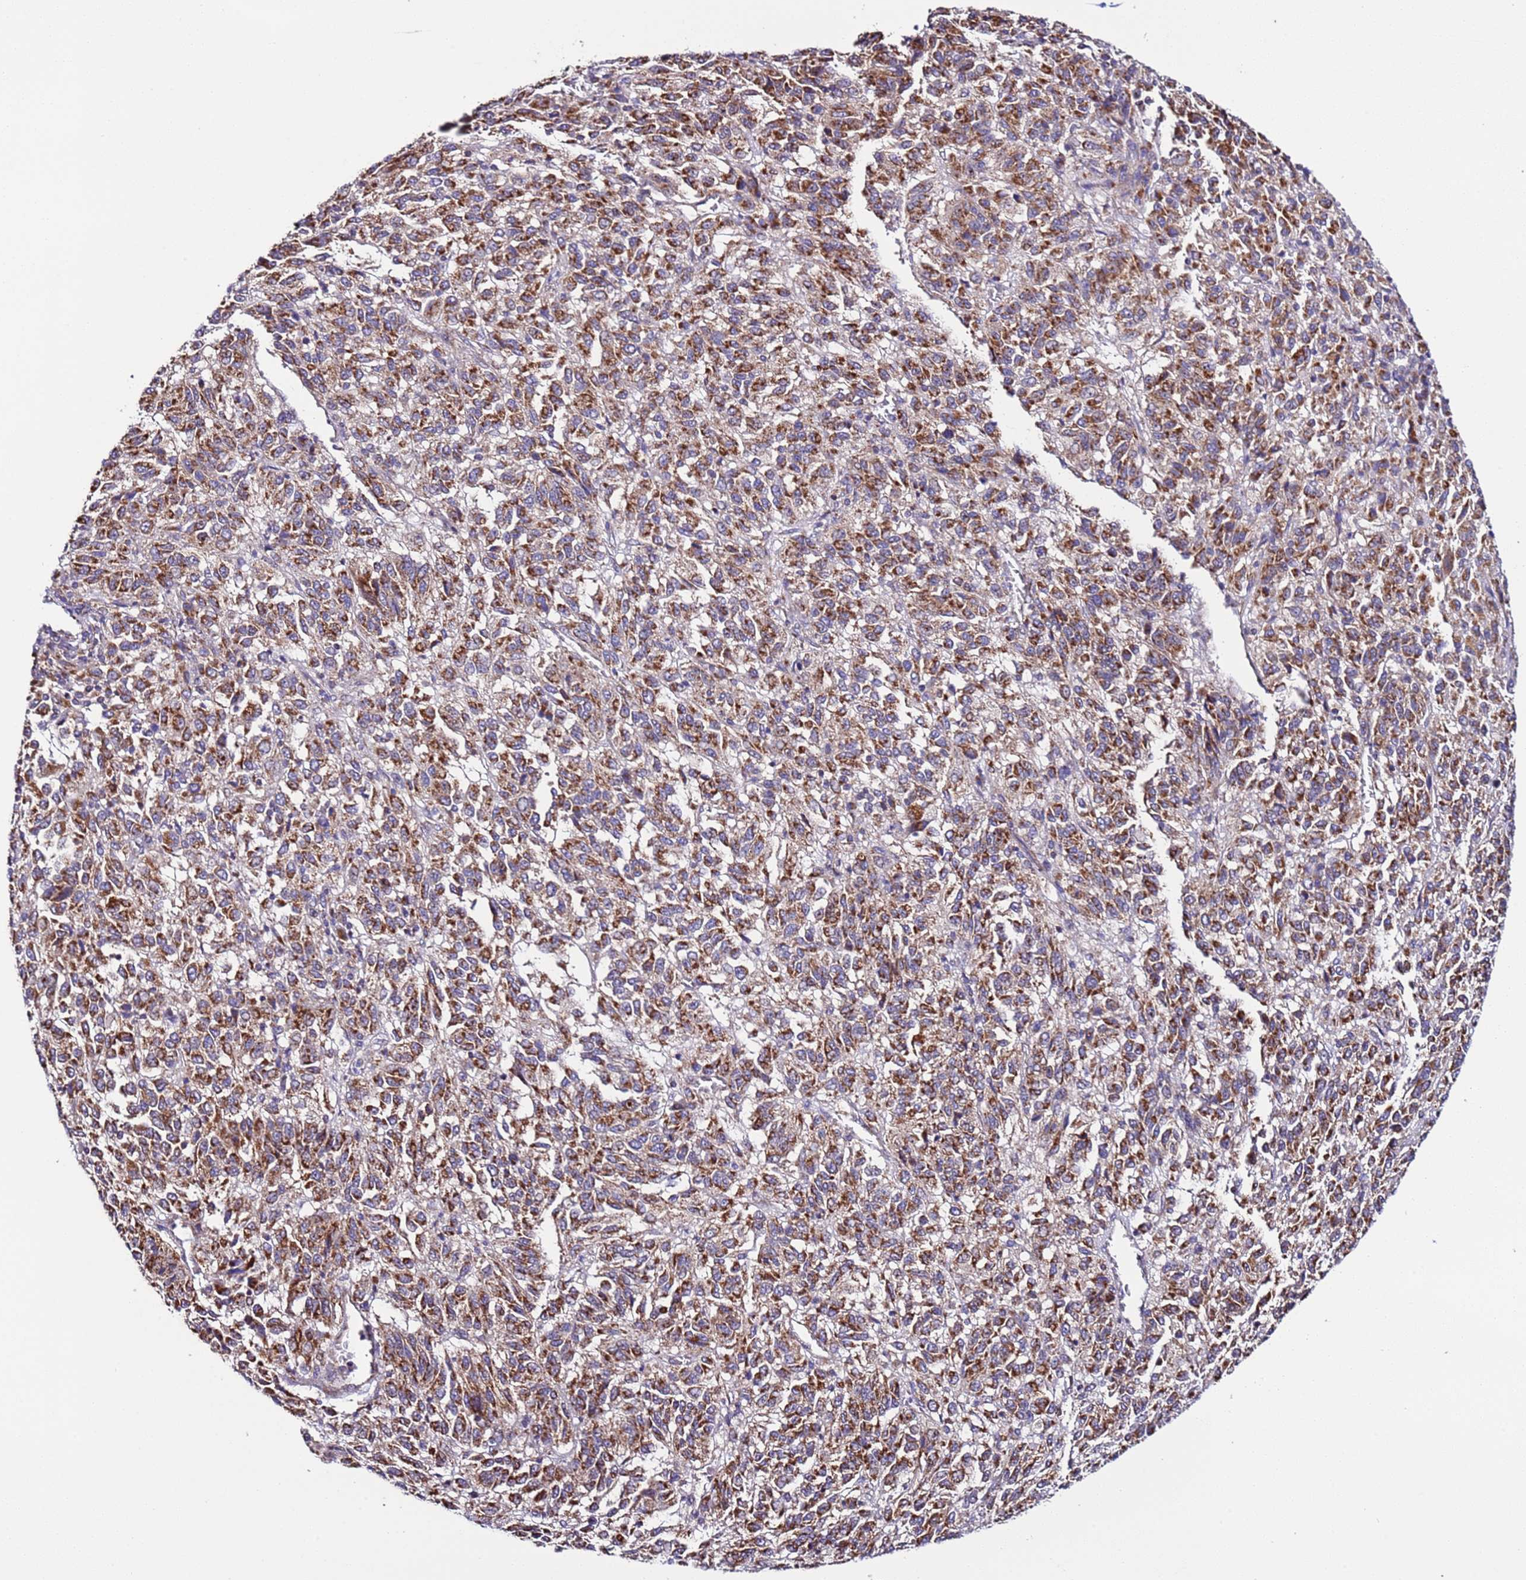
{"staining": {"intensity": "strong", "quantity": ">75%", "location": "cytoplasmic/membranous"}, "tissue": "melanoma", "cell_type": "Tumor cells", "image_type": "cancer", "snomed": [{"axis": "morphology", "description": "Malignant melanoma, Metastatic site"}, {"axis": "topography", "description": "Lung"}], "caption": "Protein expression by IHC reveals strong cytoplasmic/membranous staining in about >75% of tumor cells in malignant melanoma (metastatic site).", "gene": "AHI1", "patient": {"sex": "male", "age": 64}}